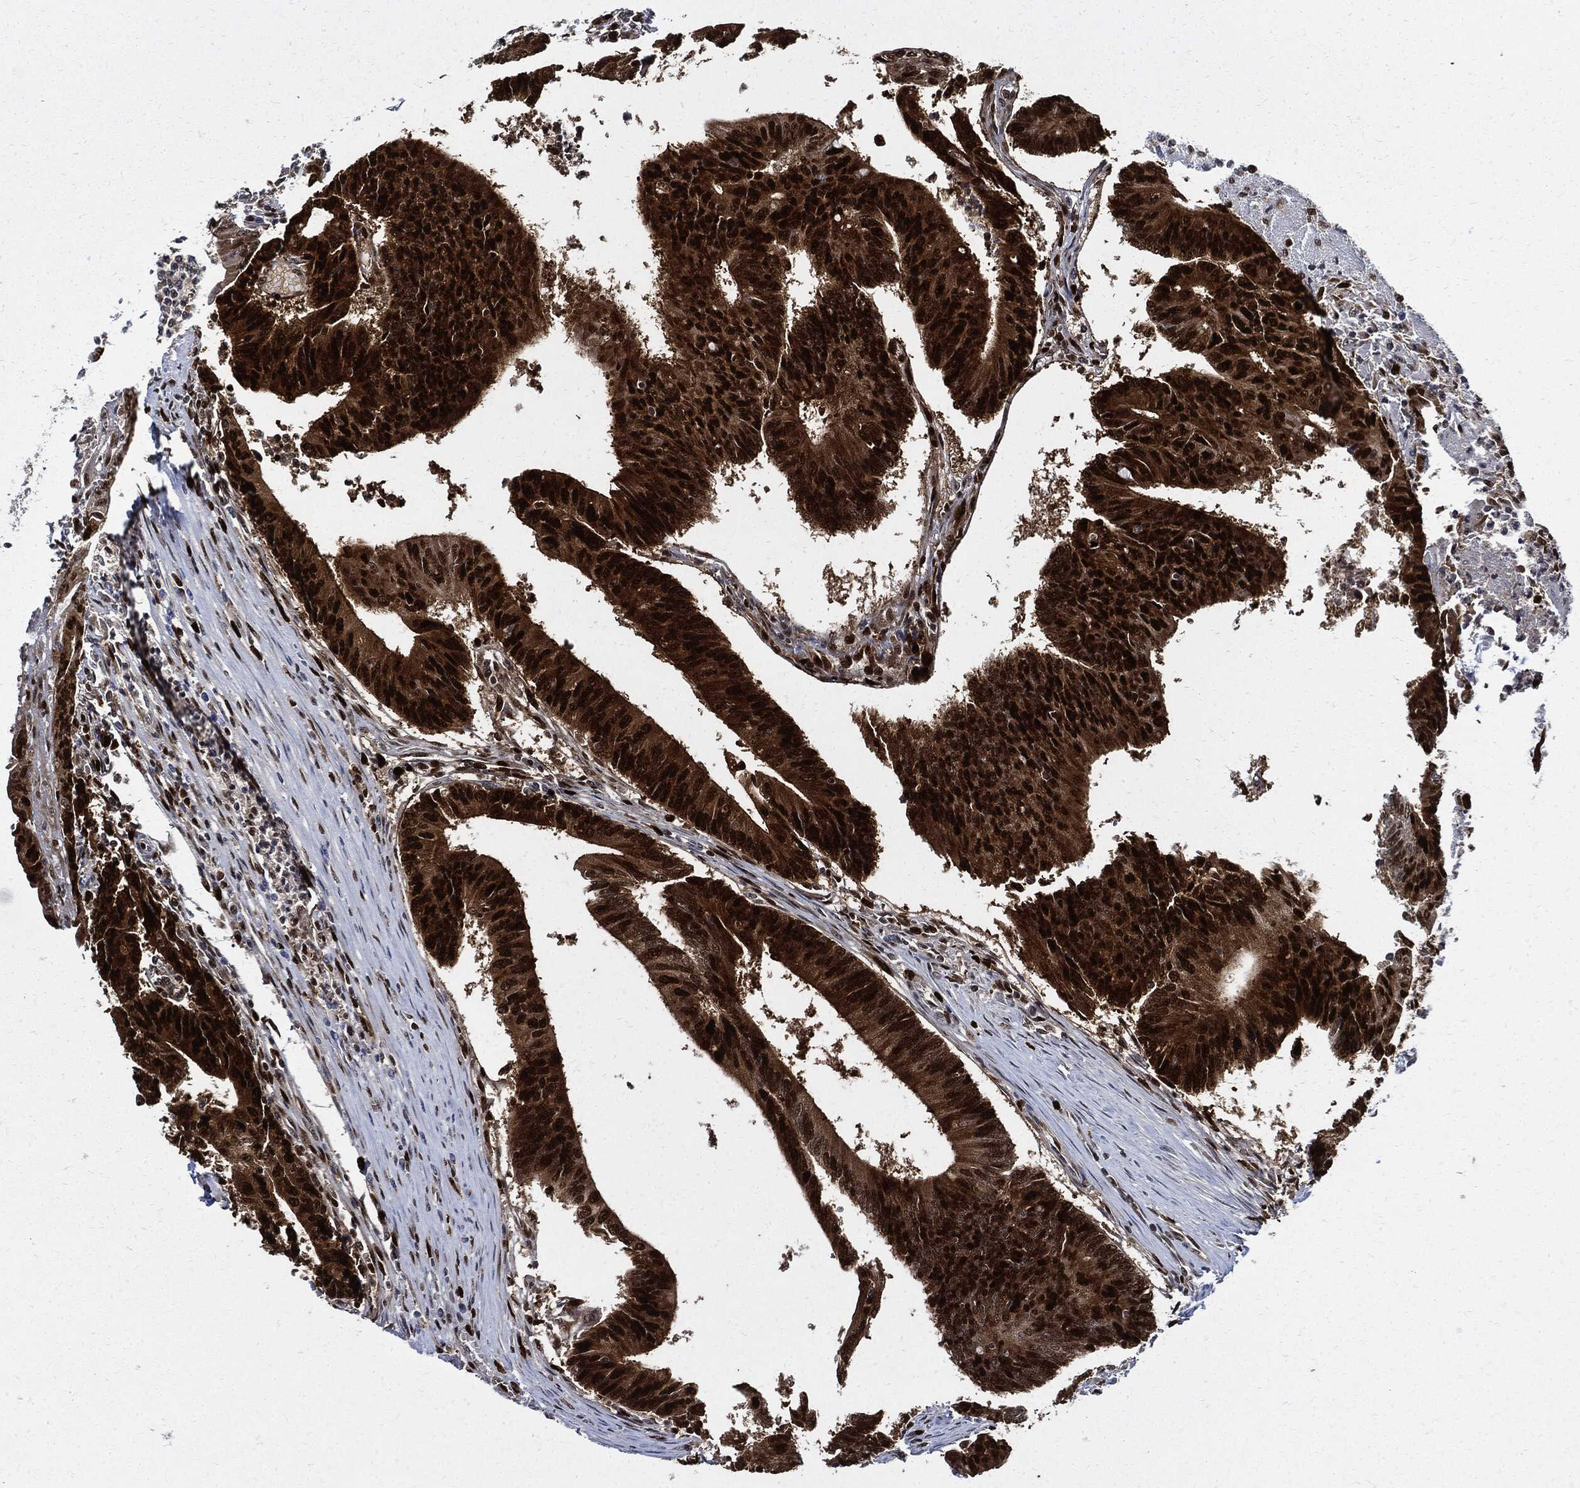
{"staining": {"intensity": "strong", "quantity": ">75%", "location": "nuclear"}, "tissue": "colorectal cancer", "cell_type": "Tumor cells", "image_type": "cancer", "snomed": [{"axis": "morphology", "description": "Adenocarcinoma, NOS"}, {"axis": "topography", "description": "Colon"}], "caption": "Immunohistochemistry (IHC) (DAB) staining of human adenocarcinoma (colorectal) displays strong nuclear protein expression in about >75% of tumor cells.", "gene": "PCNA", "patient": {"sex": "female", "age": 70}}